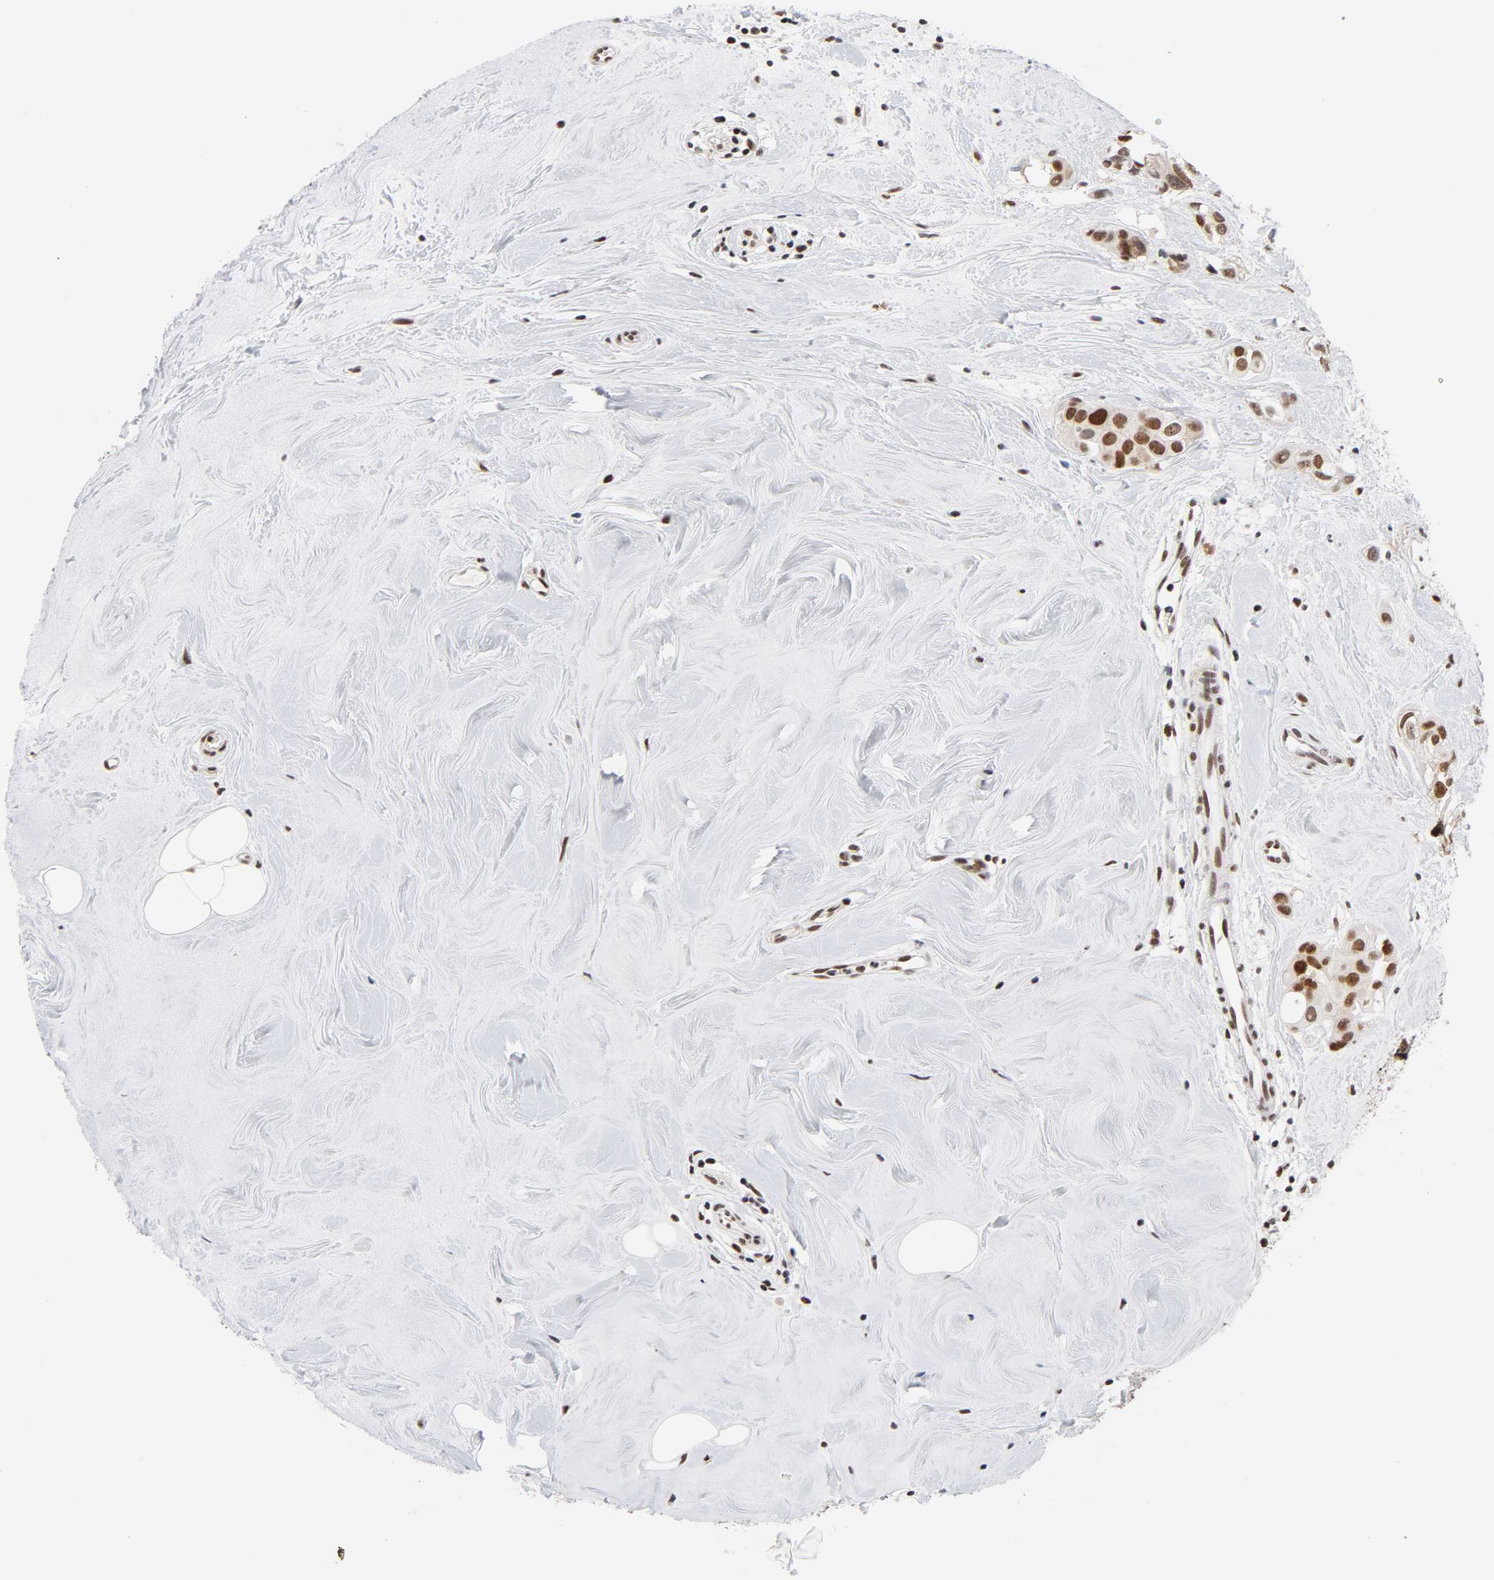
{"staining": {"intensity": "strong", "quantity": "25%-75%", "location": "nuclear"}, "tissue": "breast cancer", "cell_type": "Tumor cells", "image_type": "cancer", "snomed": [{"axis": "morphology", "description": "Duct carcinoma"}, {"axis": "topography", "description": "Breast"}], "caption": "IHC image of neoplastic tissue: breast cancer stained using immunohistochemistry (IHC) displays high levels of strong protein expression localized specifically in the nuclear of tumor cells, appearing as a nuclear brown color.", "gene": "RFC4", "patient": {"sex": "female", "age": 40}}